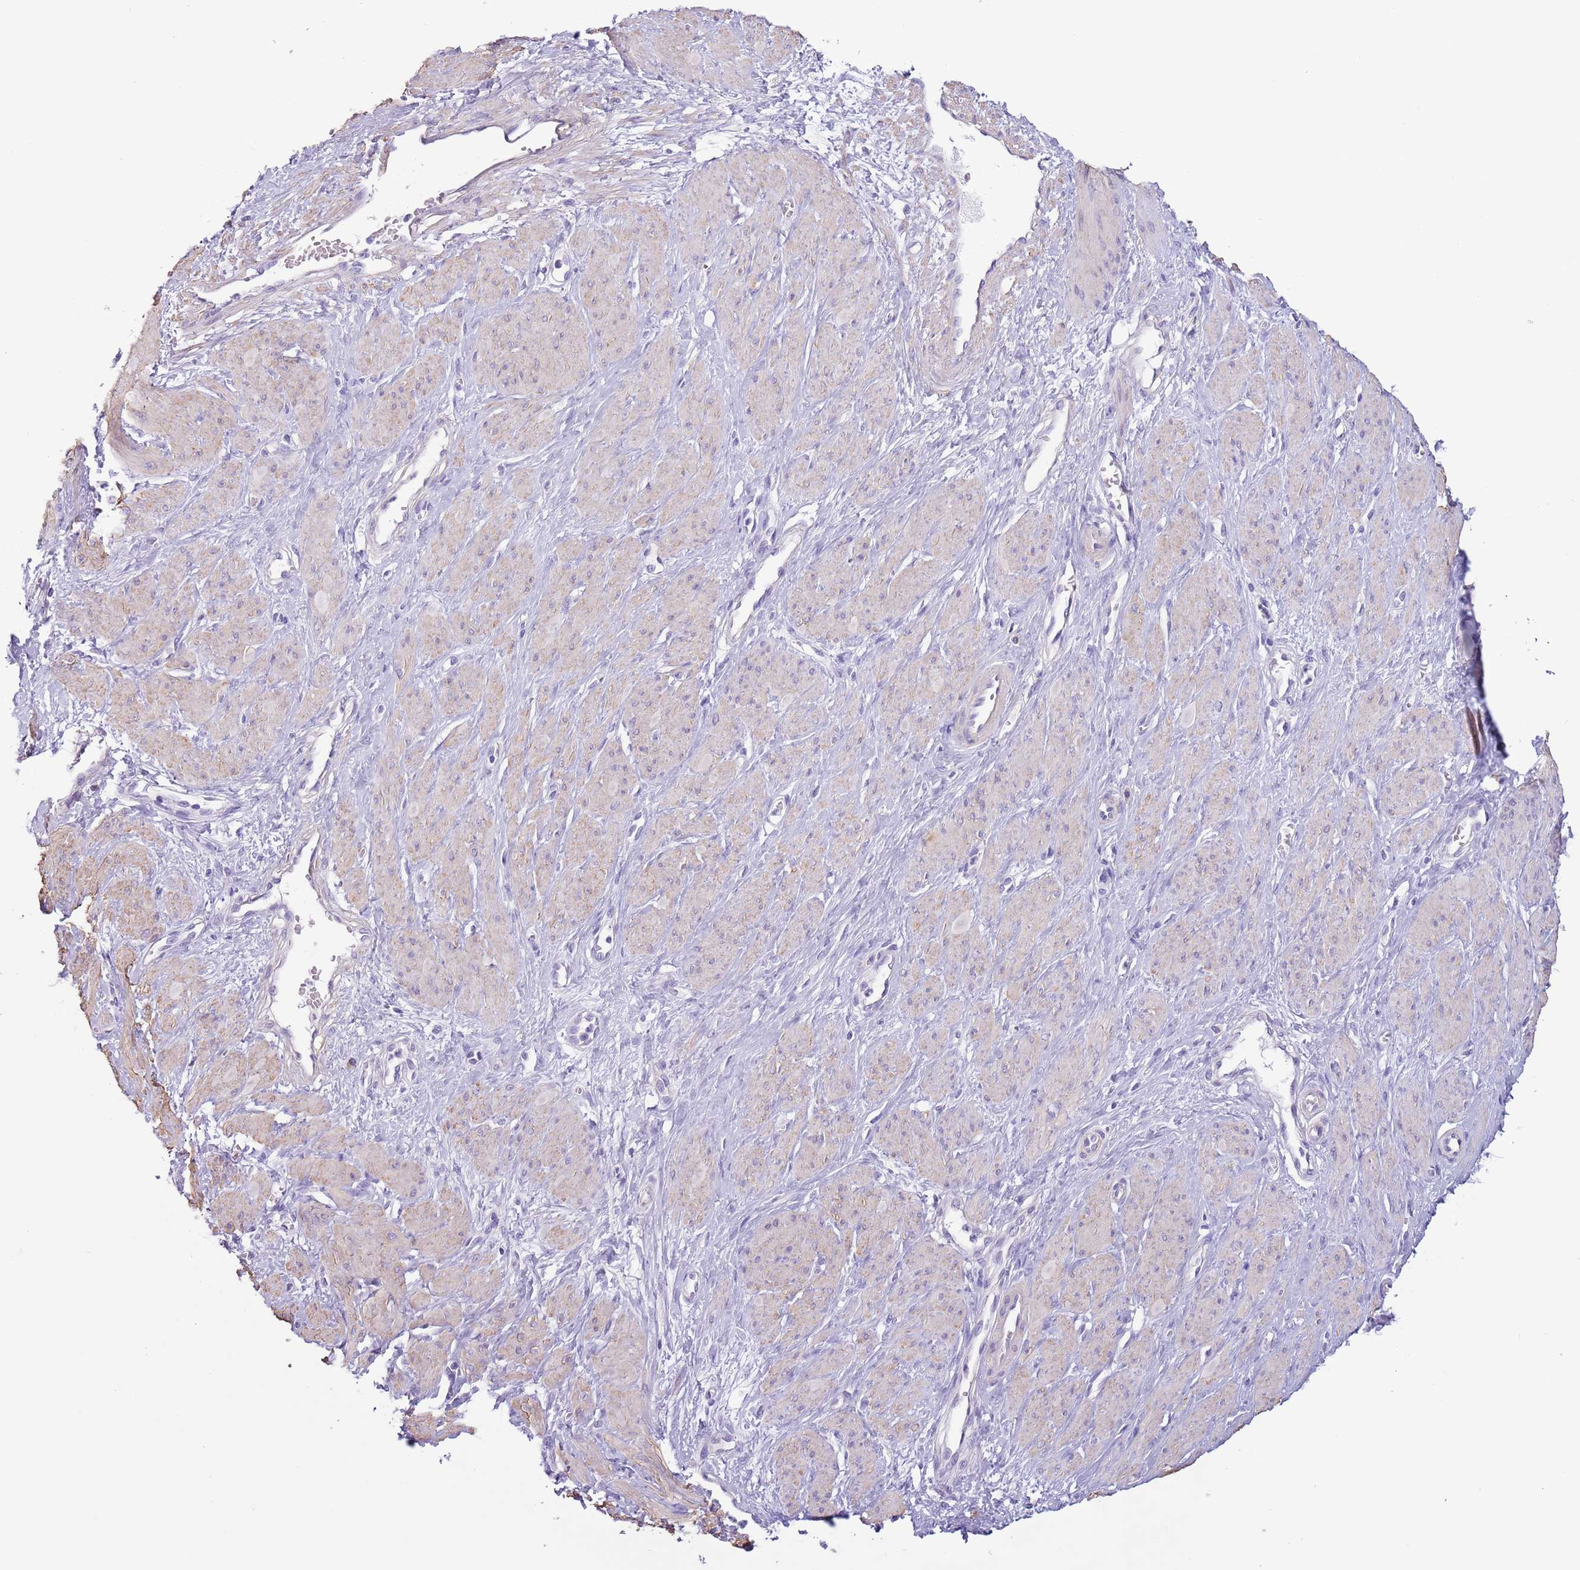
{"staining": {"intensity": "weak", "quantity": "25%-75%", "location": "cytoplasmic/membranous"}, "tissue": "smooth muscle", "cell_type": "Smooth muscle cells", "image_type": "normal", "snomed": [{"axis": "morphology", "description": "Normal tissue, NOS"}, {"axis": "topography", "description": "Smooth muscle"}, {"axis": "topography", "description": "Uterus"}], "caption": "Weak cytoplasmic/membranous positivity for a protein is appreciated in about 25%-75% of smooth muscle cells of normal smooth muscle using IHC.", "gene": "SLC7A14", "patient": {"sex": "female", "age": 39}}